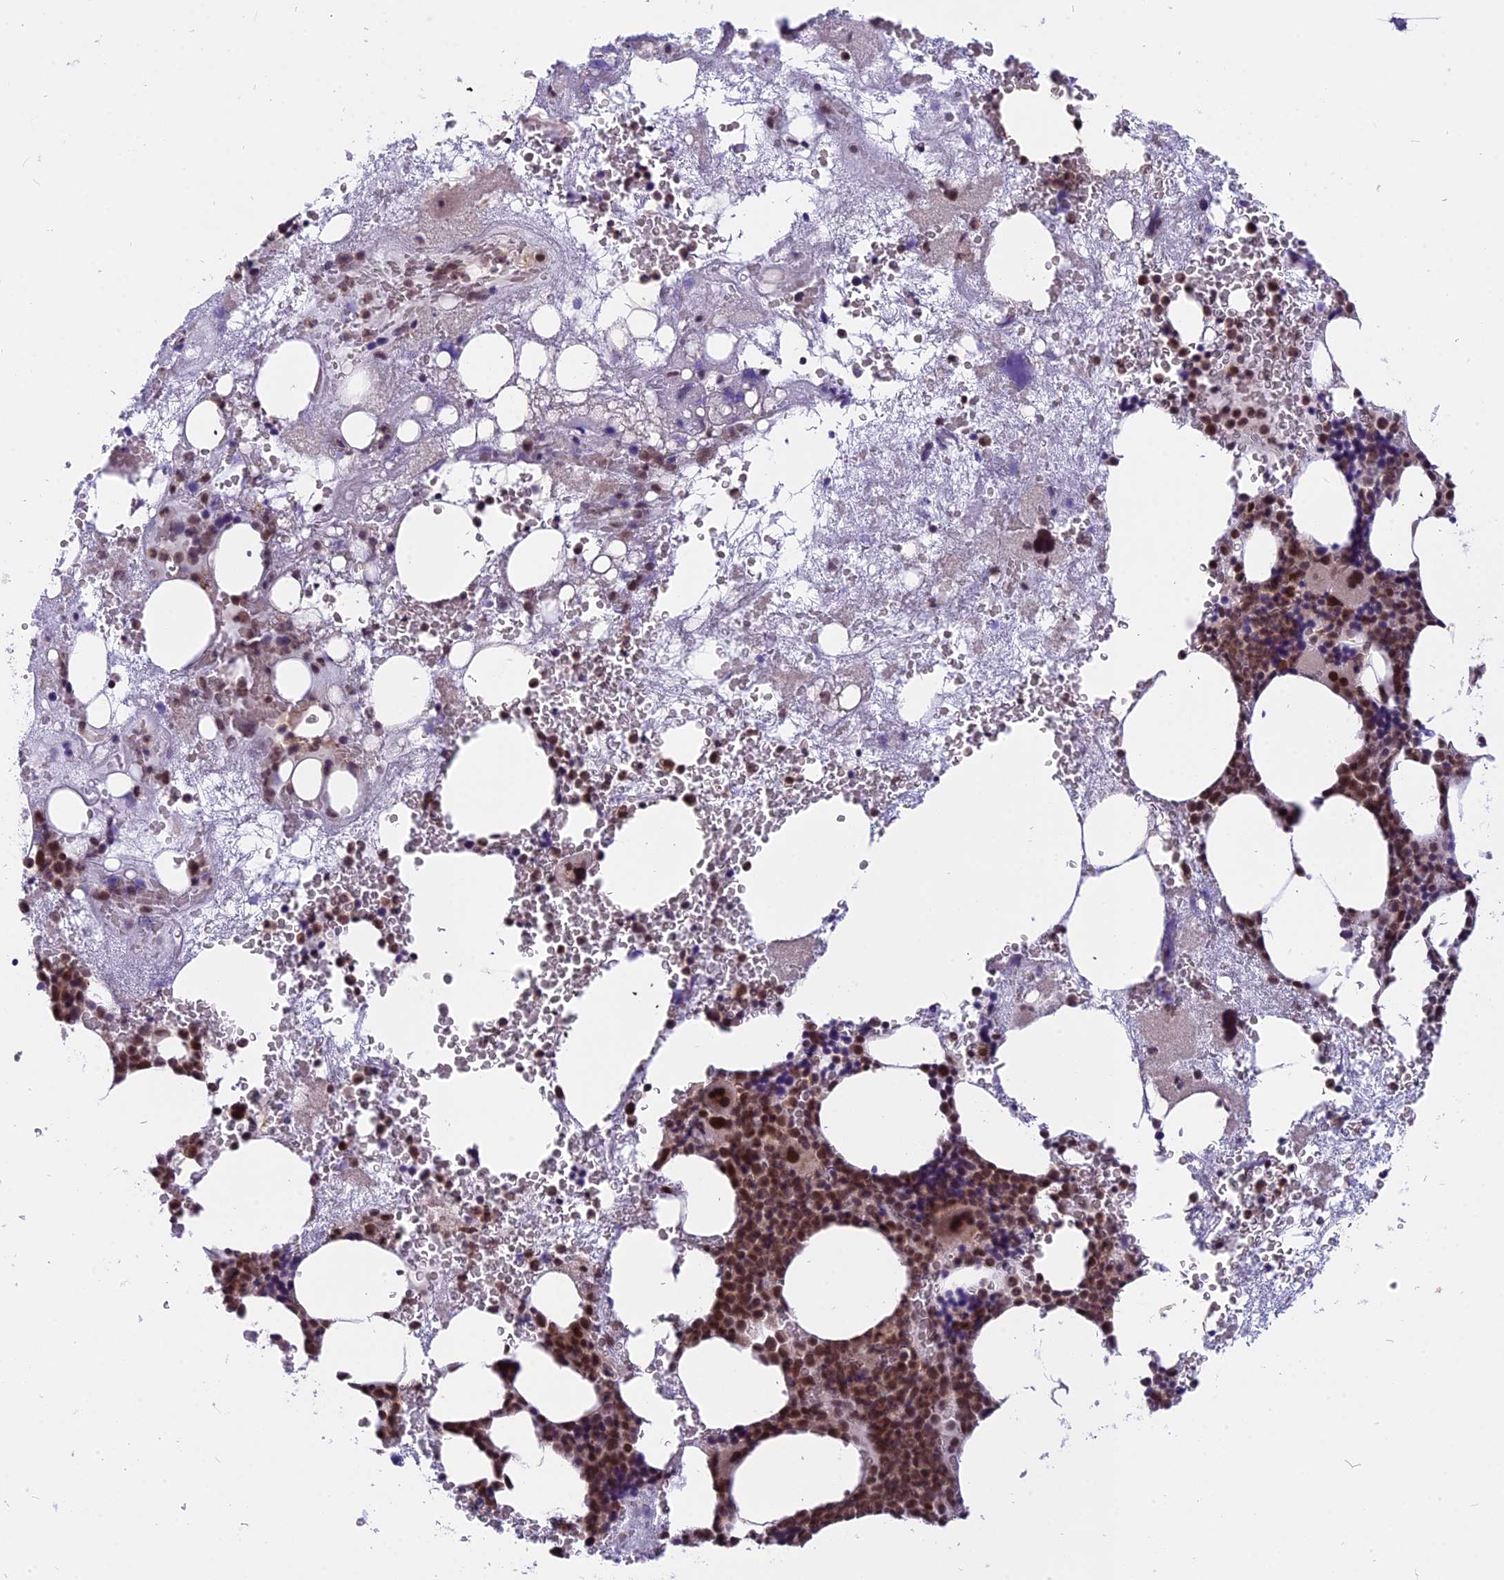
{"staining": {"intensity": "moderate", "quantity": "25%-75%", "location": "cytoplasmic/membranous,nuclear"}, "tissue": "bone marrow", "cell_type": "Hematopoietic cells", "image_type": "normal", "snomed": [{"axis": "morphology", "description": "Normal tissue, NOS"}, {"axis": "topography", "description": "Bone marrow"}], "caption": "Immunohistochemical staining of unremarkable bone marrow displays 25%-75% levels of moderate cytoplasmic/membranous,nuclear protein expression in approximately 25%-75% of hematopoietic cells. The staining was performed using DAB (3,3'-diaminobenzidine), with brown indicating positive protein expression. Nuclei are stained blue with hematoxylin.", "gene": "TADA3", "patient": {"sex": "male", "age": 80}}